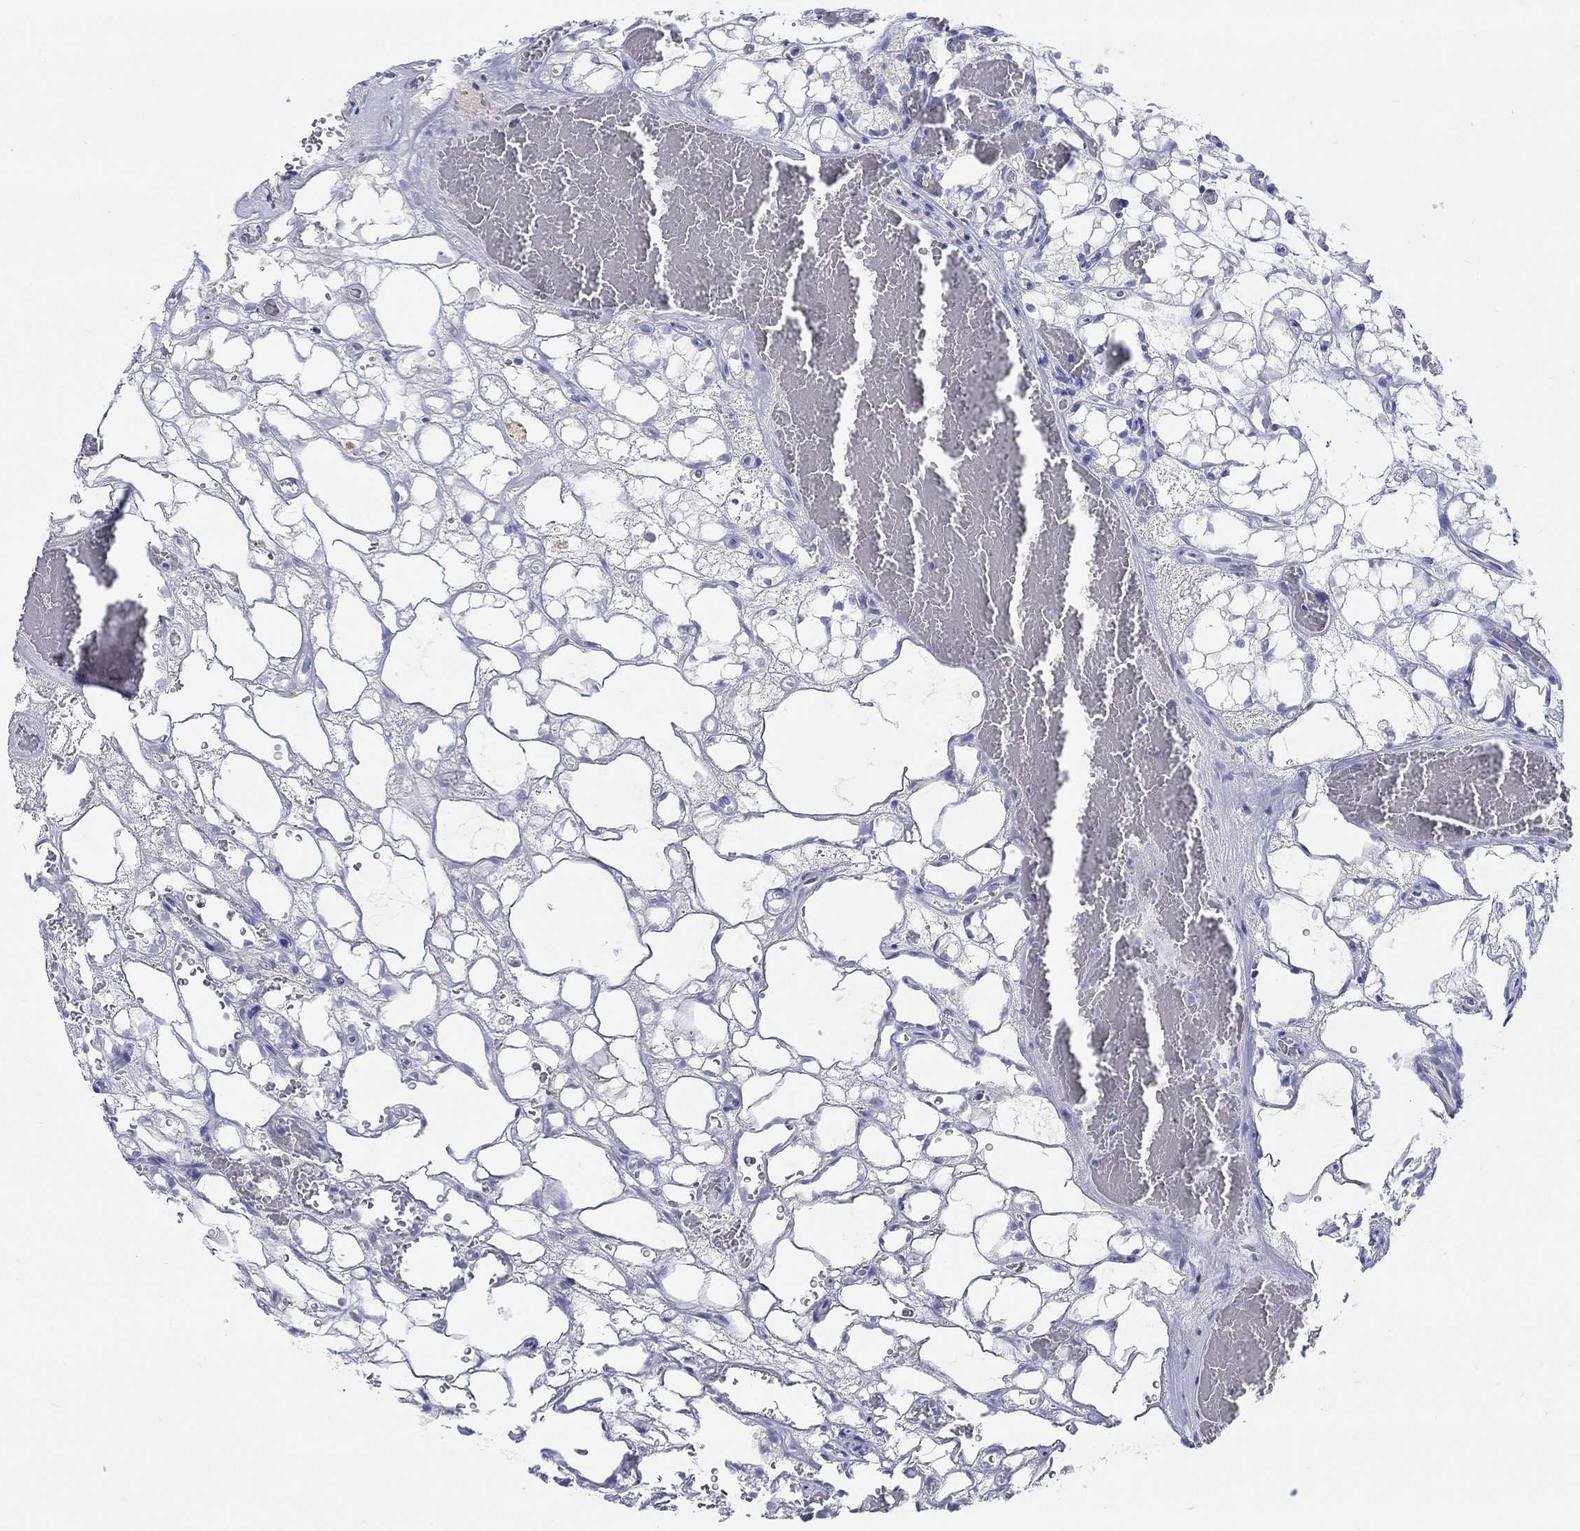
{"staining": {"intensity": "negative", "quantity": "none", "location": "none"}, "tissue": "renal cancer", "cell_type": "Tumor cells", "image_type": "cancer", "snomed": [{"axis": "morphology", "description": "Adenocarcinoma, NOS"}, {"axis": "topography", "description": "Kidney"}], "caption": "An immunohistochemistry image of renal cancer (adenocarcinoma) is shown. There is no staining in tumor cells of renal cancer (adenocarcinoma). The staining was performed using DAB to visualize the protein expression in brown, while the nuclei were stained in blue with hematoxylin (Magnification: 20x).", "gene": "BCO2", "patient": {"sex": "female", "age": 69}}